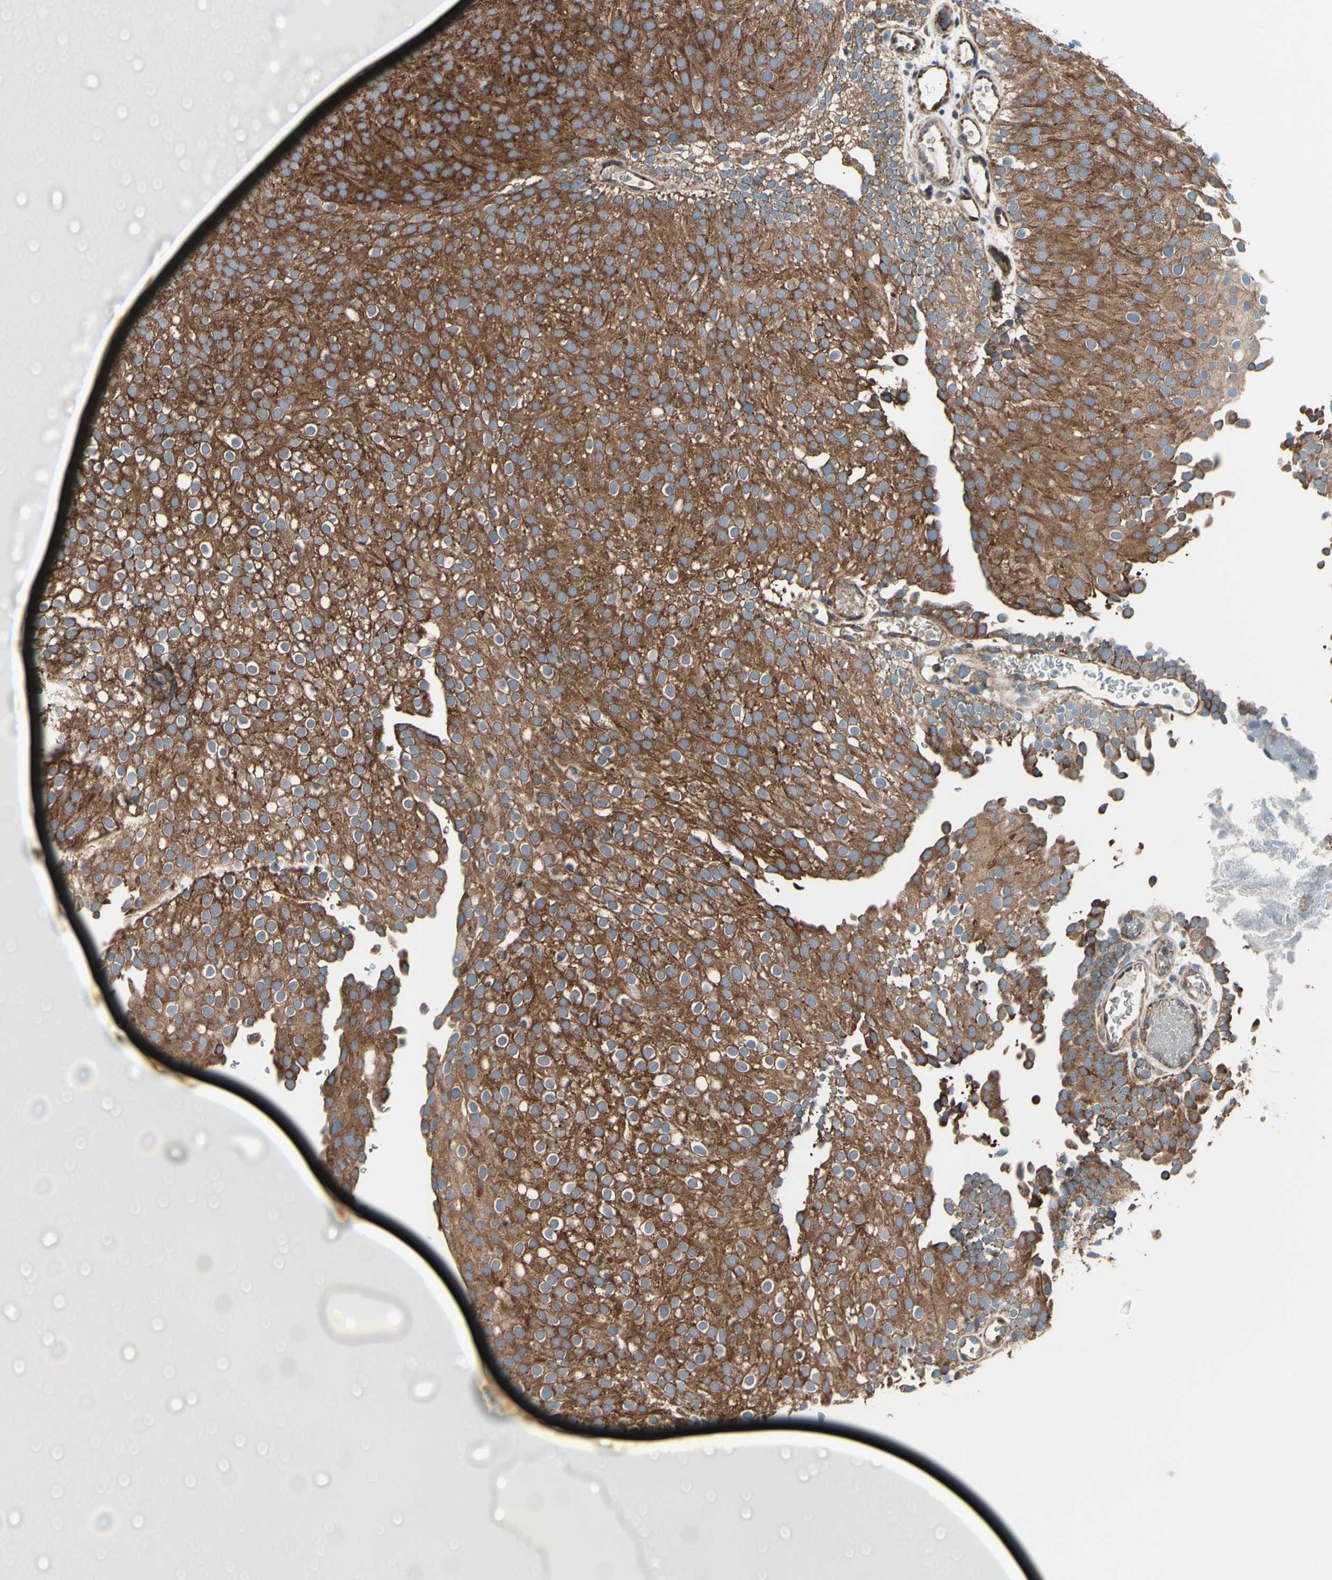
{"staining": {"intensity": "strong", "quantity": ">75%", "location": "cytoplasmic/membranous"}, "tissue": "urothelial cancer", "cell_type": "Tumor cells", "image_type": "cancer", "snomed": [{"axis": "morphology", "description": "Urothelial carcinoma, Low grade"}, {"axis": "topography", "description": "Urinary bladder"}], "caption": "Urothelial cancer was stained to show a protein in brown. There is high levels of strong cytoplasmic/membranous staining in approximately >75% of tumor cells. Nuclei are stained in blue.", "gene": "FMR1", "patient": {"sex": "male", "age": 78}}